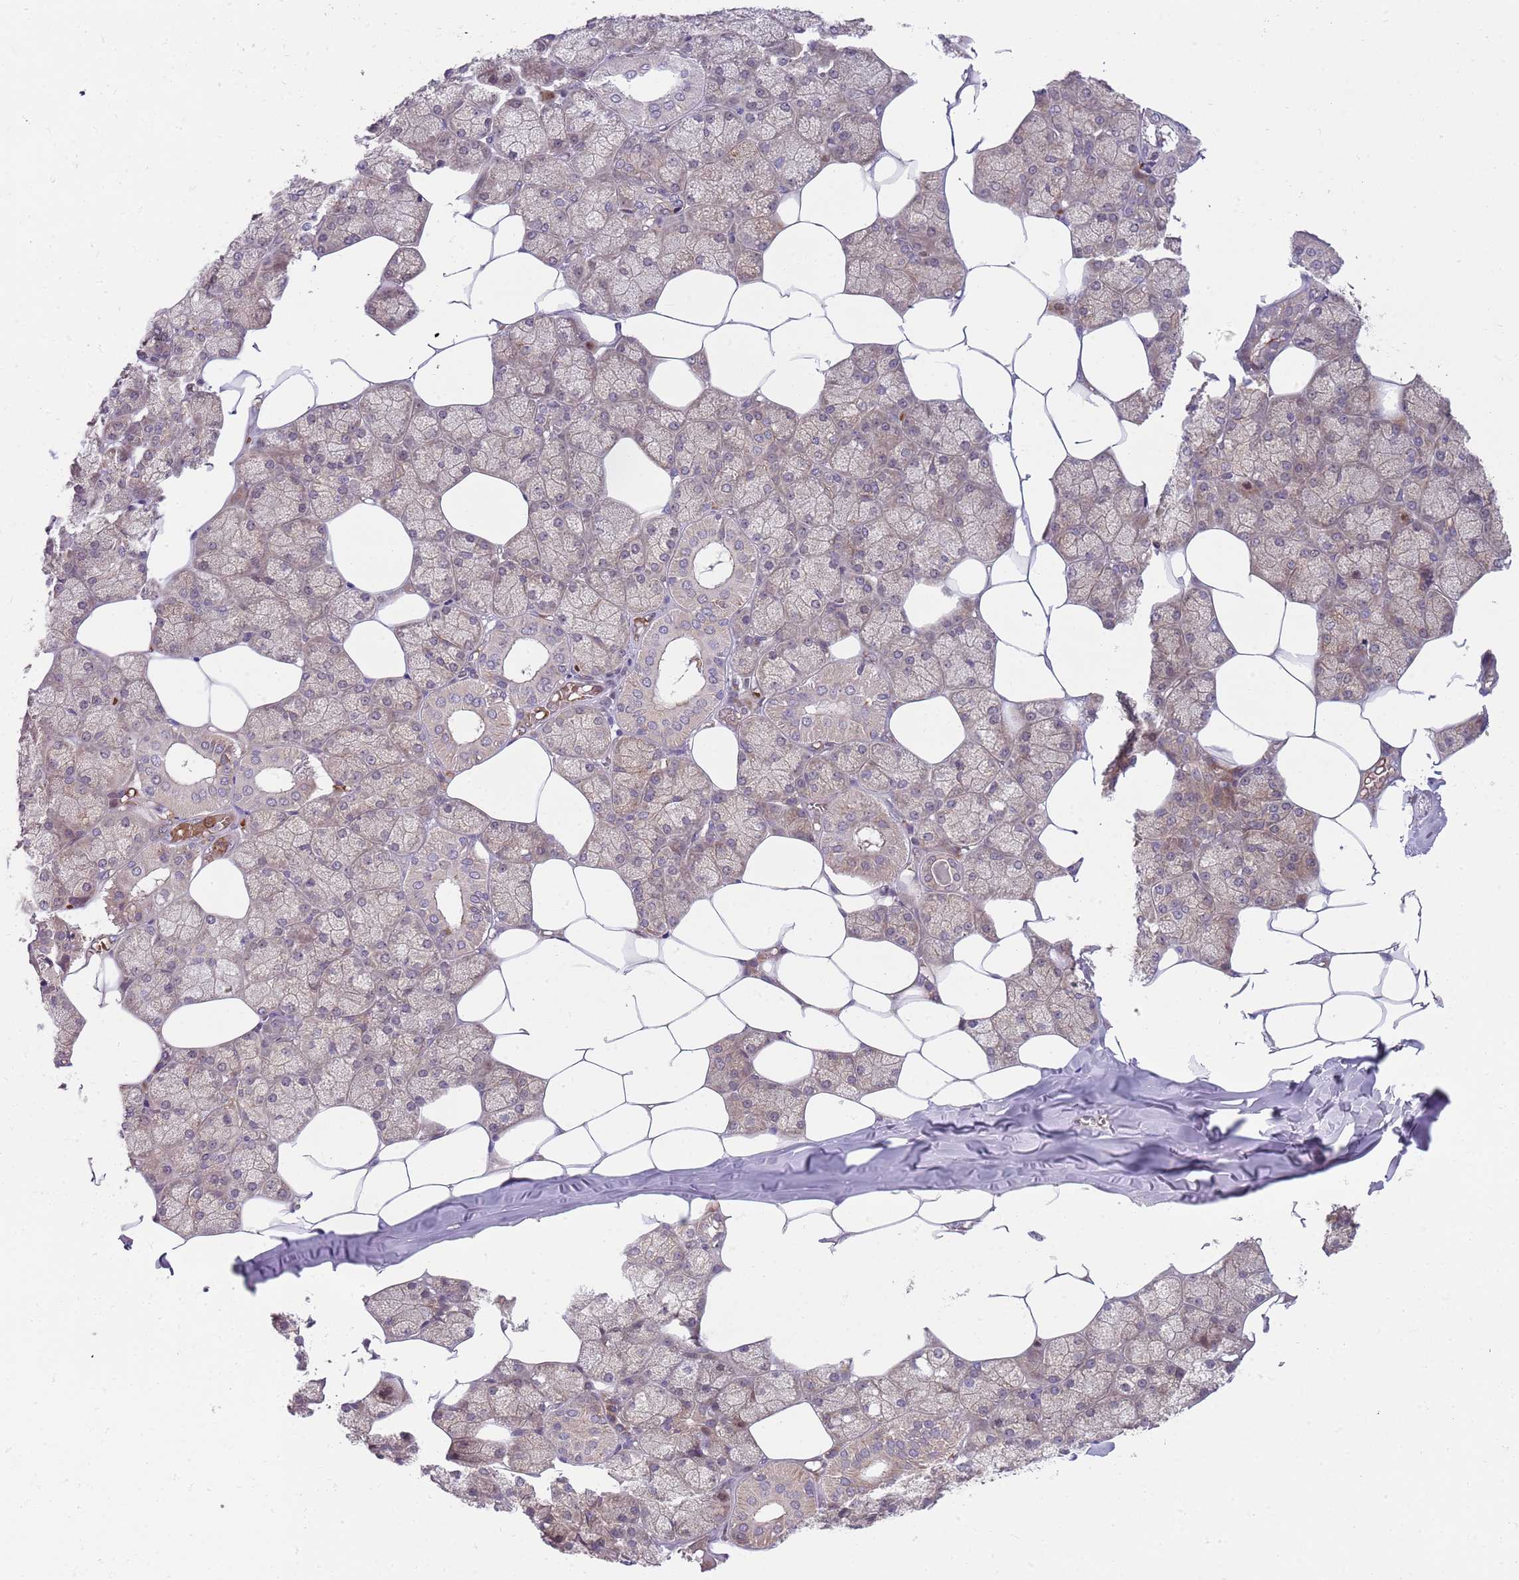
{"staining": {"intensity": "moderate", "quantity": "25%-75%", "location": "cytoplasmic/membranous"}, "tissue": "salivary gland", "cell_type": "Glandular cells", "image_type": "normal", "snomed": [{"axis": "morphology", "description": "Normal tissue, NOS"}, {"axis": "topography", "description": "Salivary gland"}], "caption": "Immunohistochemical staining of benign human salivary gland displays medium levels of moderate cytoplasmic/membranous expression in approximately 25%-75% of glandular cells. (IHC, brightfield microscopy, high magnification).", "gene": "GGA1", "patient": {"sex": "male", "age": 62}}